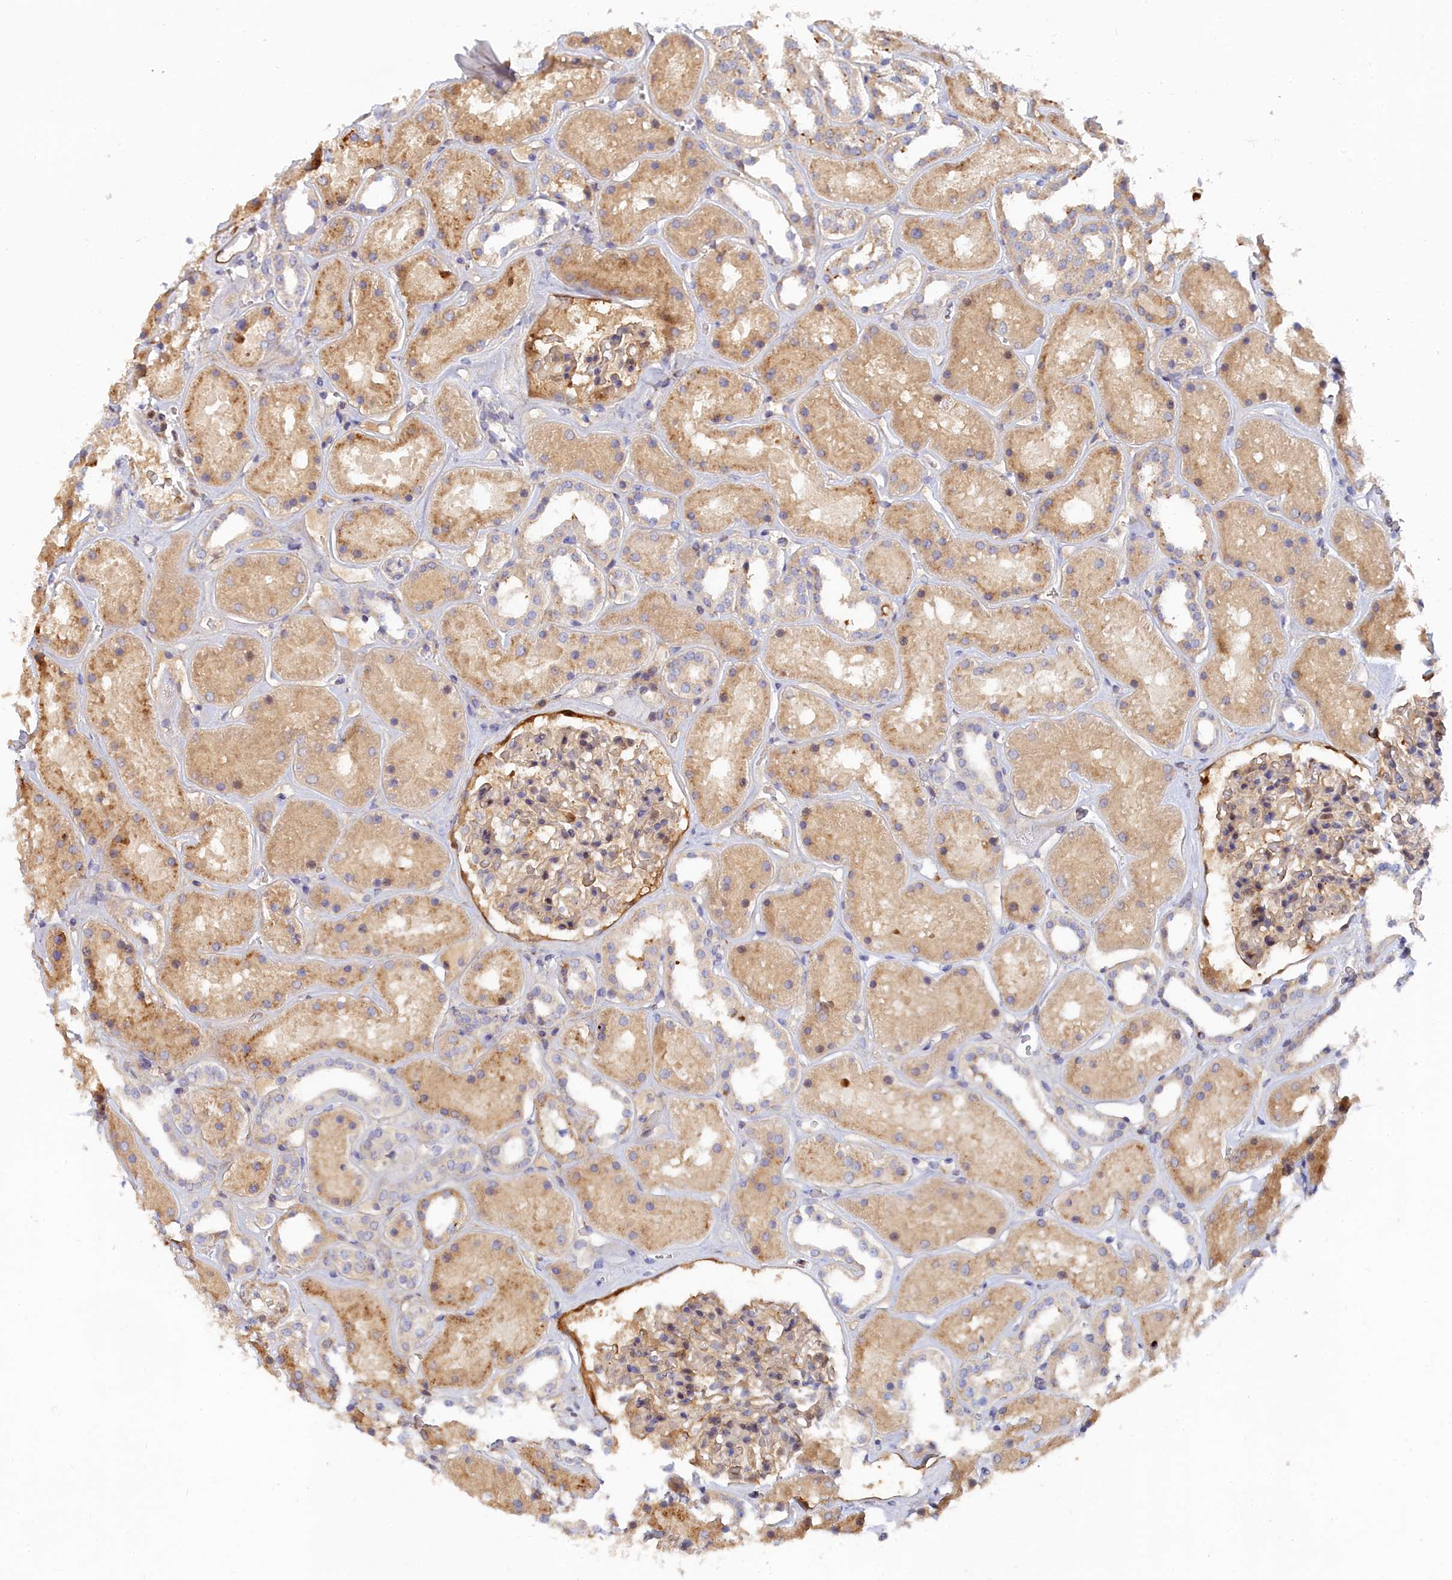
{"staining": {"intensity": "moderate", "quantity": "<25%", "location": "cytoplasmic/membranous"}, "tissue": "kidney", "cell_type": "Cells in glomeruli", "image_type": "normal", "snomed": [{"axis": "morphology", "description": "Normal tissue, NOS"}, {"axis": "topography", "description": "Kidney"}], "caption": "Immunohistochemical staining of benign human kidney shows <25% levels of moderate cytoplasmic/membranous protein staining in approximately <25% of cells in glomeruli. The staining was performed using DAB (3,3'-diaminobenzidine), with brown indicating positive protein expression. Nuclei are stained blue with hematoxylin.", "gene": "SPATA5L1", "patient": {"sex": "female", "age": 41}}